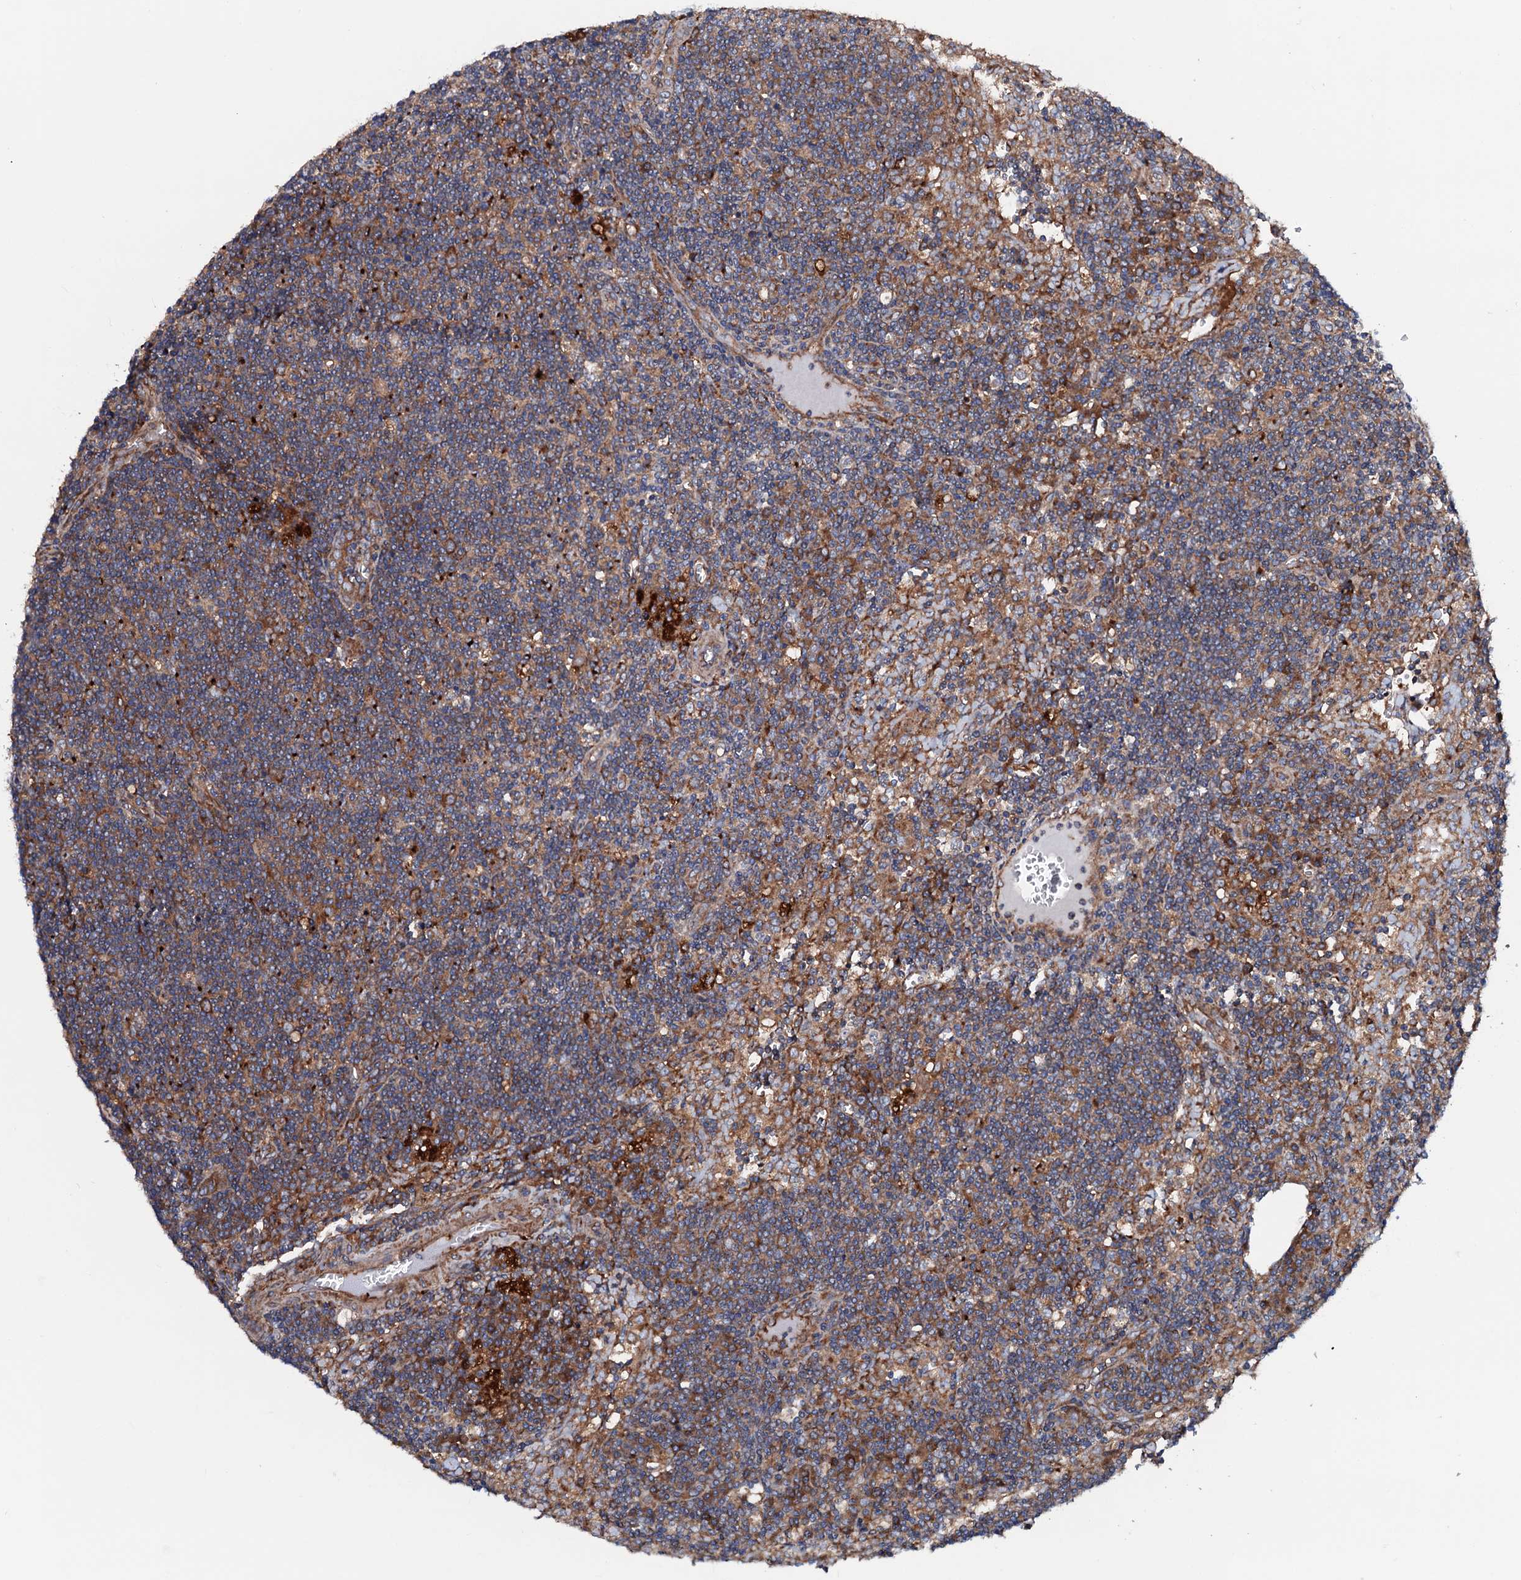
{"staining": {"intensity": "moderate", "quantity": ">75%", "location": "cytoplasmic/membranous"}, "tissue": "lymph node", "cell_type": "Germinal center cells", "image_type": "normal", "snomed": [{"axis": "morphology", "description": "Normal tissue, NOS"}, {"axis": "topography", "description": "Lymph node"}], "caption": "DAB immunohistochemical staining of normal human lymph node shows moderate cytoplasmic/membranous protein expression in about >75% of germinal center cells. (DAB IHC with brightfield microscopy, high magnification).", "gene": "P2RX4", "patient": {"sex": "male", "age": 58}}